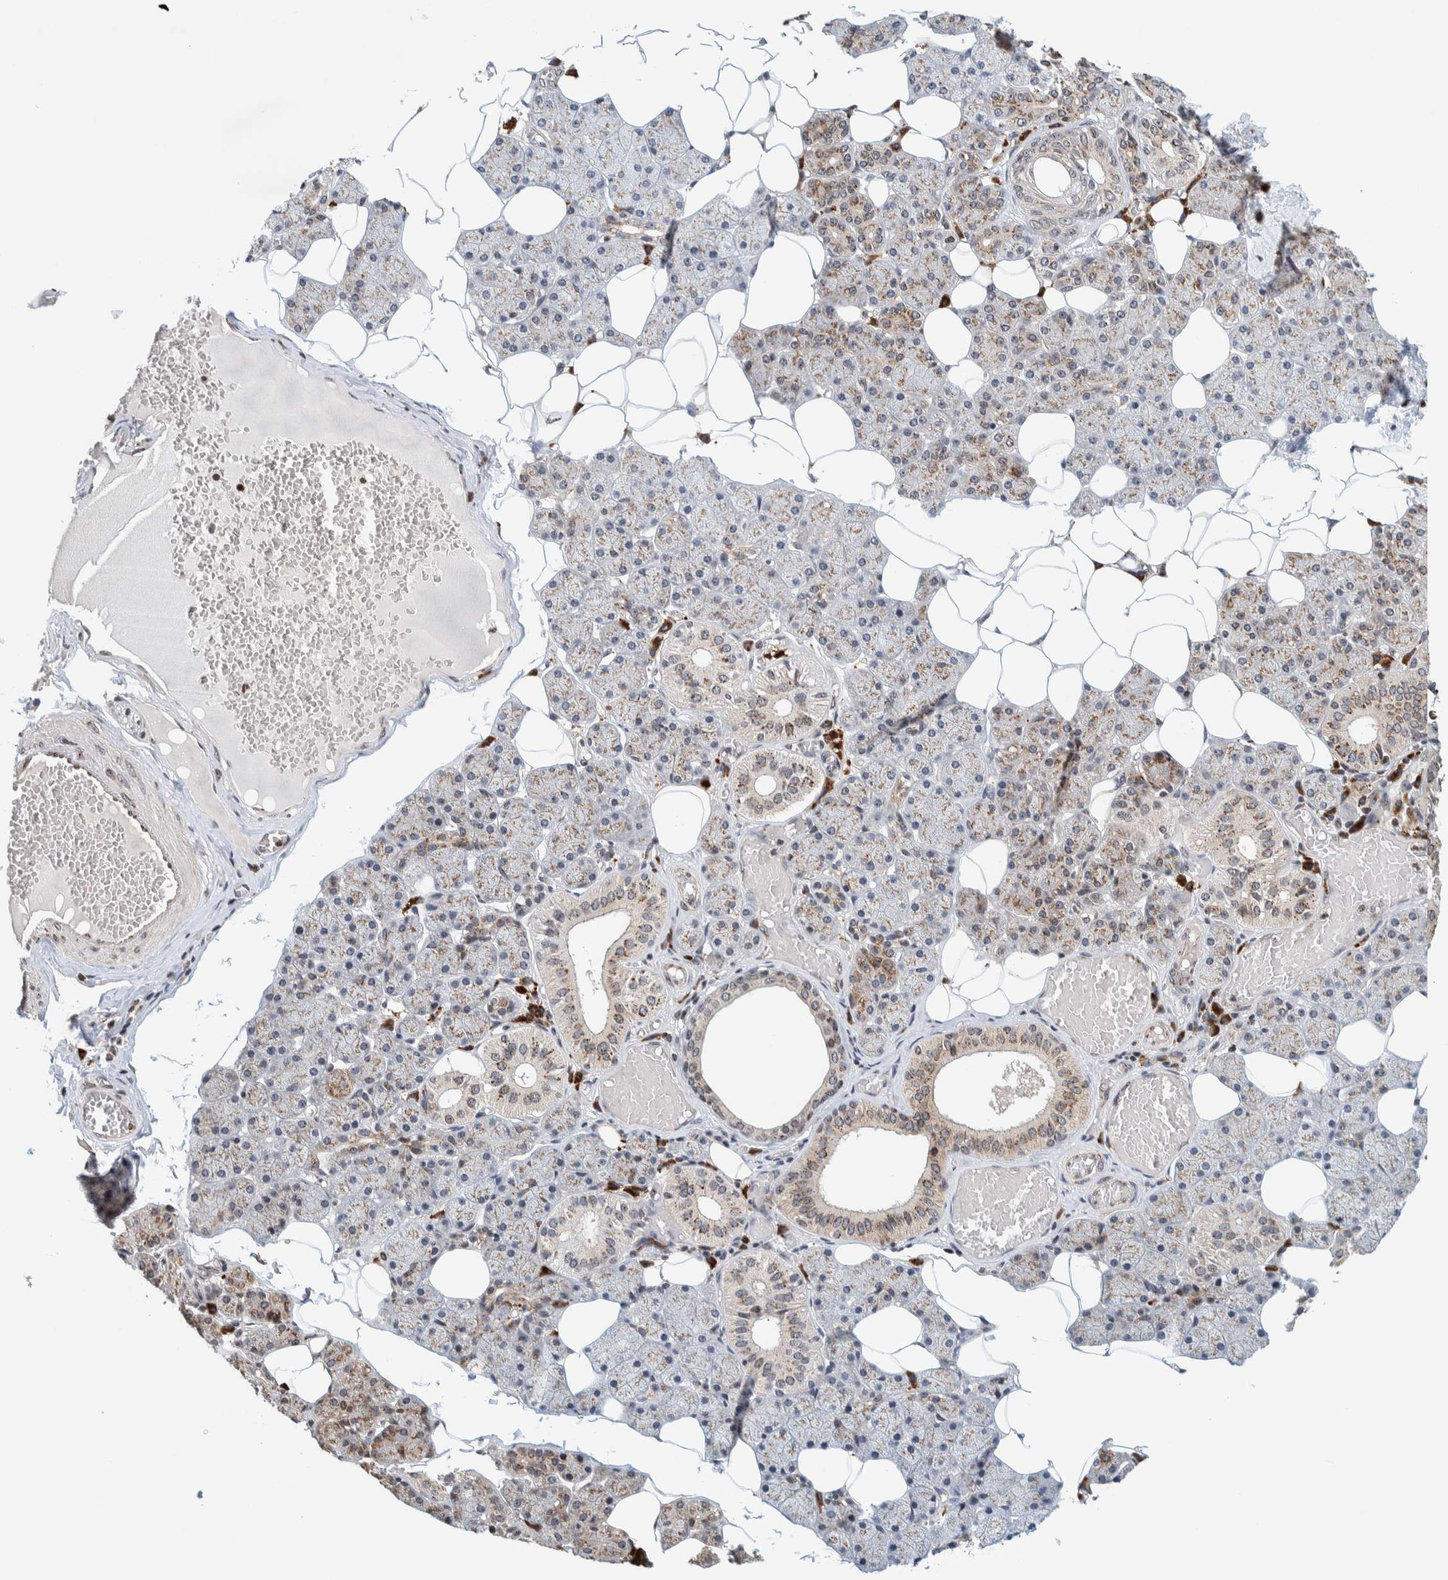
{"staining": {"intensity": "moderate", "quantity": "<25%", "location": "cytoplasmic/membranous,nuclear"}, "tissue": "salivary gland", "cell_type": "Glandular cells", "image_type": "normal", "snomed": [{"axis": "morphology", "description": "Normal tissue, NOS"}, {"axis": "topography", "description": "Salivary gland"}], "caption": "A low amount of moderate cytoplasmic/membranous,nuclear staining is identified in approximately <25% of glandular cells in normal salivary gland. The staining was performed using DAB to visualize the protein expression in brown, while the nuclei were stained in blue with hematoxylin (Magnification: 20x).", "gene": "CCDC182", "patient": {"sex": "female", "age": 33}}